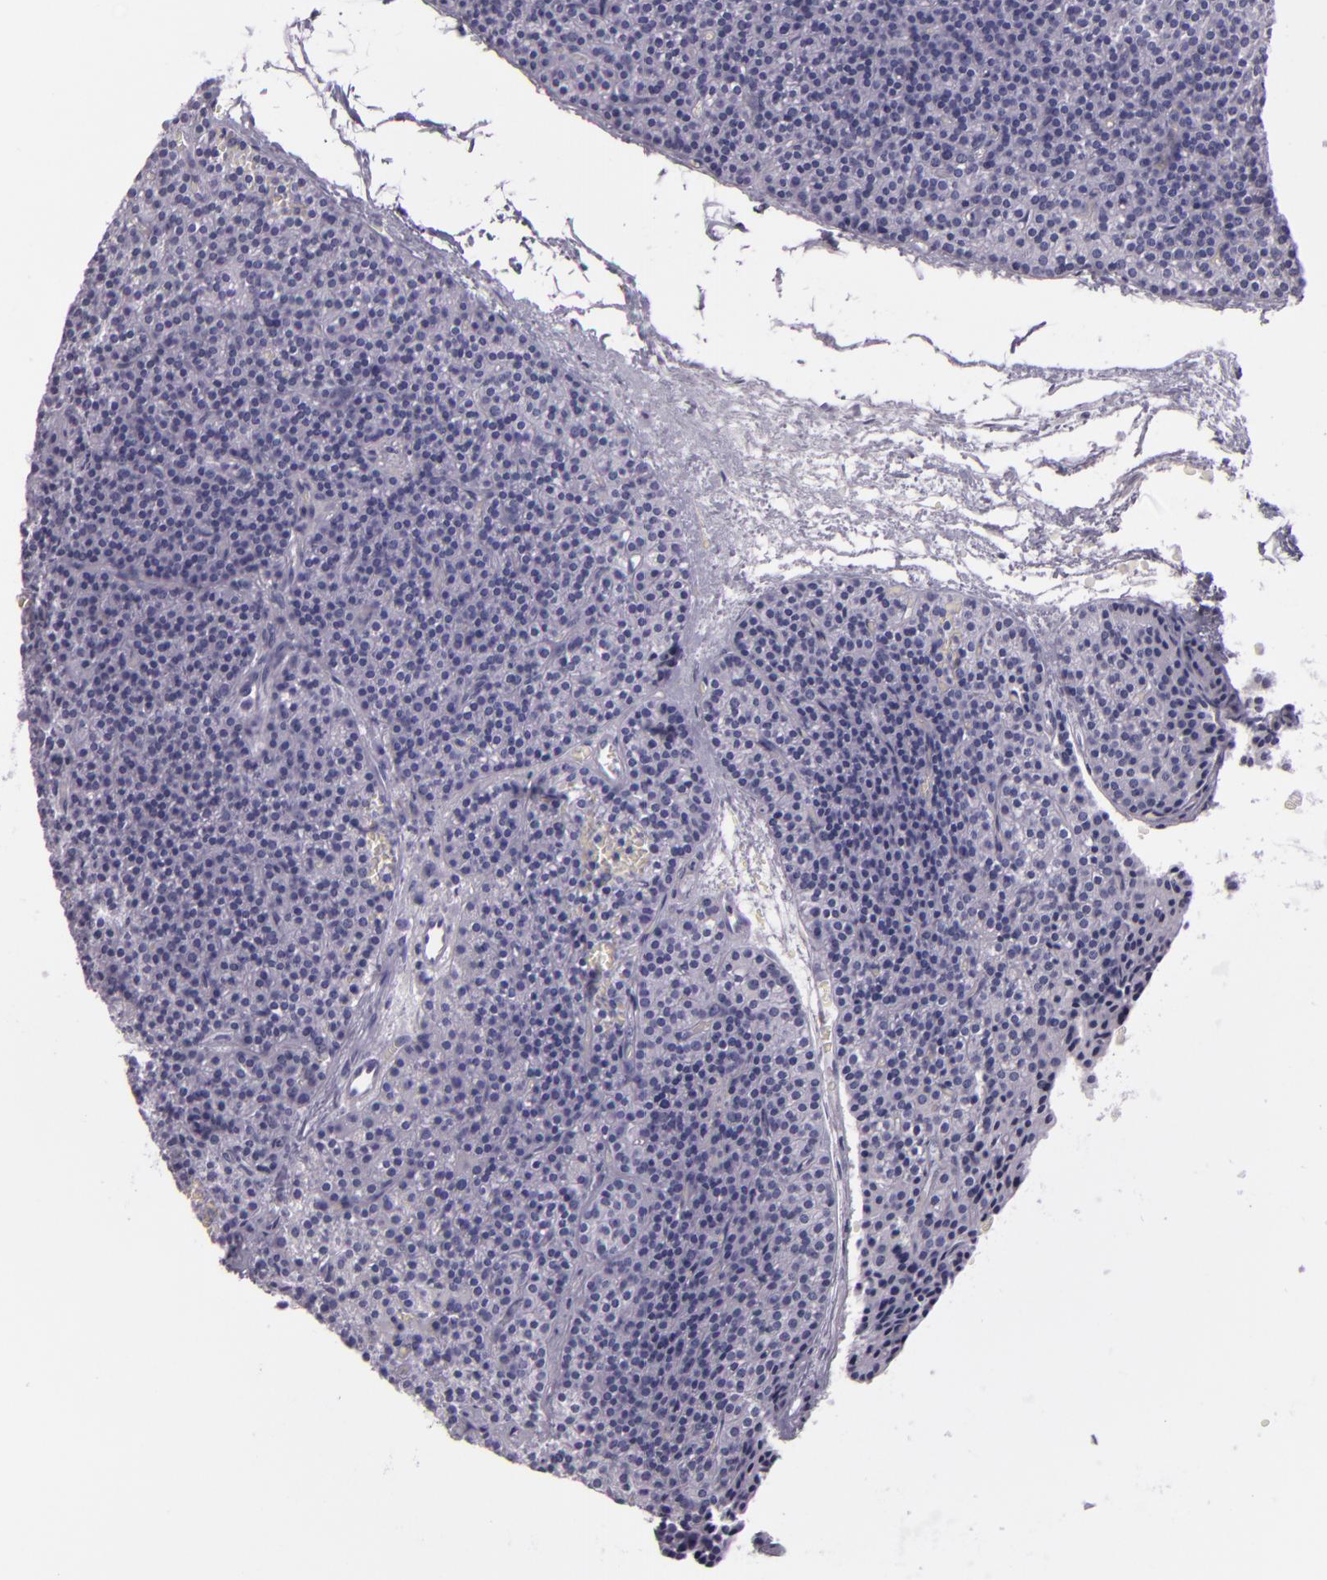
{"staining": {"intensity": "negative", "quantity": "none", "location": "none"}, "tissue": "parathyroid gland", "cell_type": "Glandular cells", "image_type": "normal", "snomed": [{"axis": "morphology", "description": "Normal tissue, NOS"}, {"axis": "topography", "description": "Parathyroid gland"}], "caption": "A high-resolution photomicrograph shows immunohistochemistry (IHC) staining of normal parathyroid gland, which demonstrates no significant staining in glandular cells. (DAB (3,3'-diaminobenzidine) immunohistochemistry (IHC) visualized using brightfield microscopy, high magnification).", "gene": "MUC6", "patient": {"sex": "male", "age": 57}}